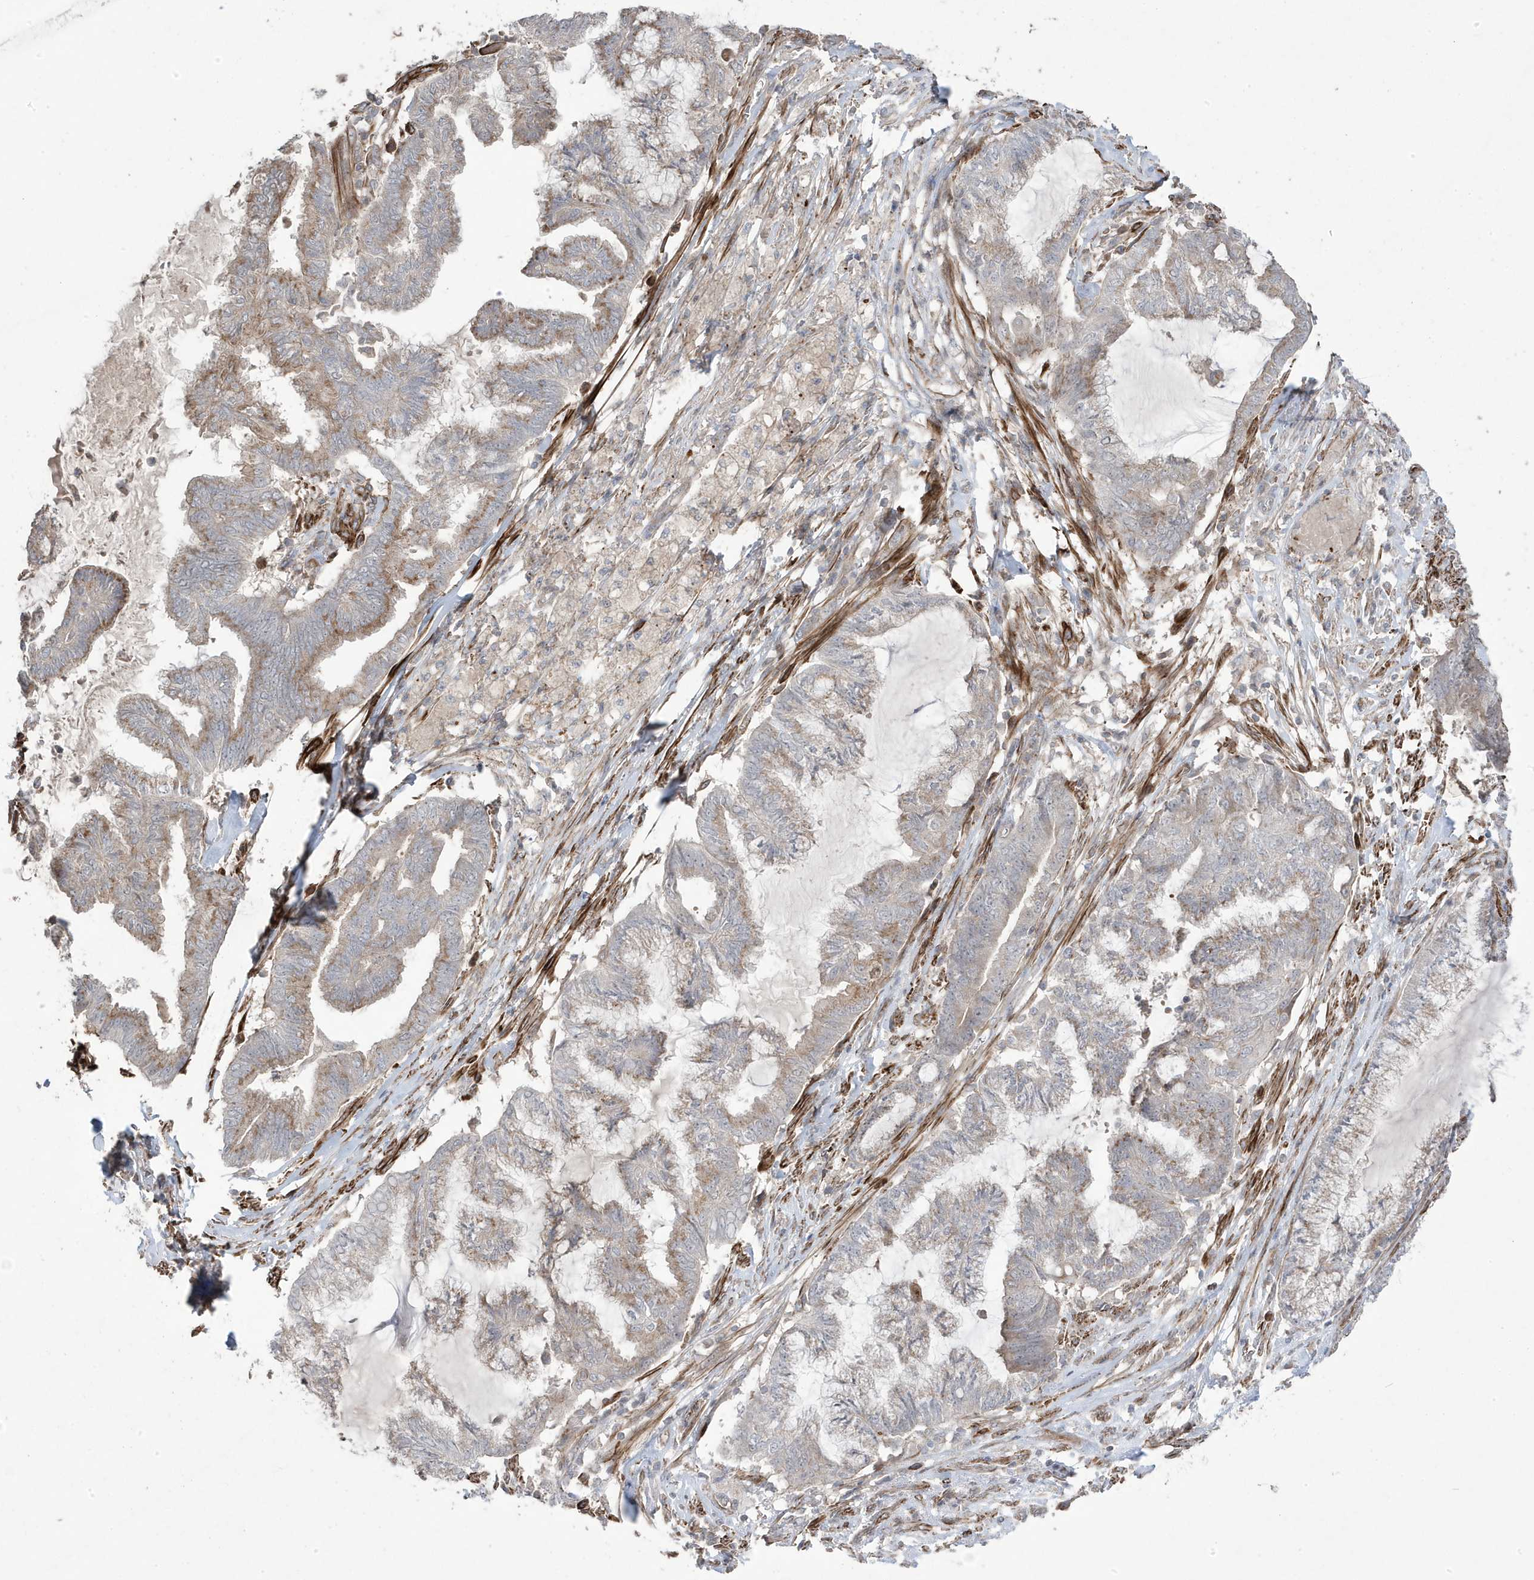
{"staining": {"intensity": "moderate", "quantity": "<25%", "location": "cytoplasmic/membranous"}, "tissue": "endometrial cancer", "cell_type": "Tumor cells", "image_type": "cancer", "snomed": [{"axis": "morphology", "description": "Adenocarcinoma, NOS"}, {"axis": "topography", "description": "Endometrium"}], "caption": "Tumor cells demonstrate moderate cytoplasmic/membranous expression in about <25% of cells in endometrial adenocarcinoma.", "gene": "CETN3", "patient": {"sex": "female", "age": 86}}